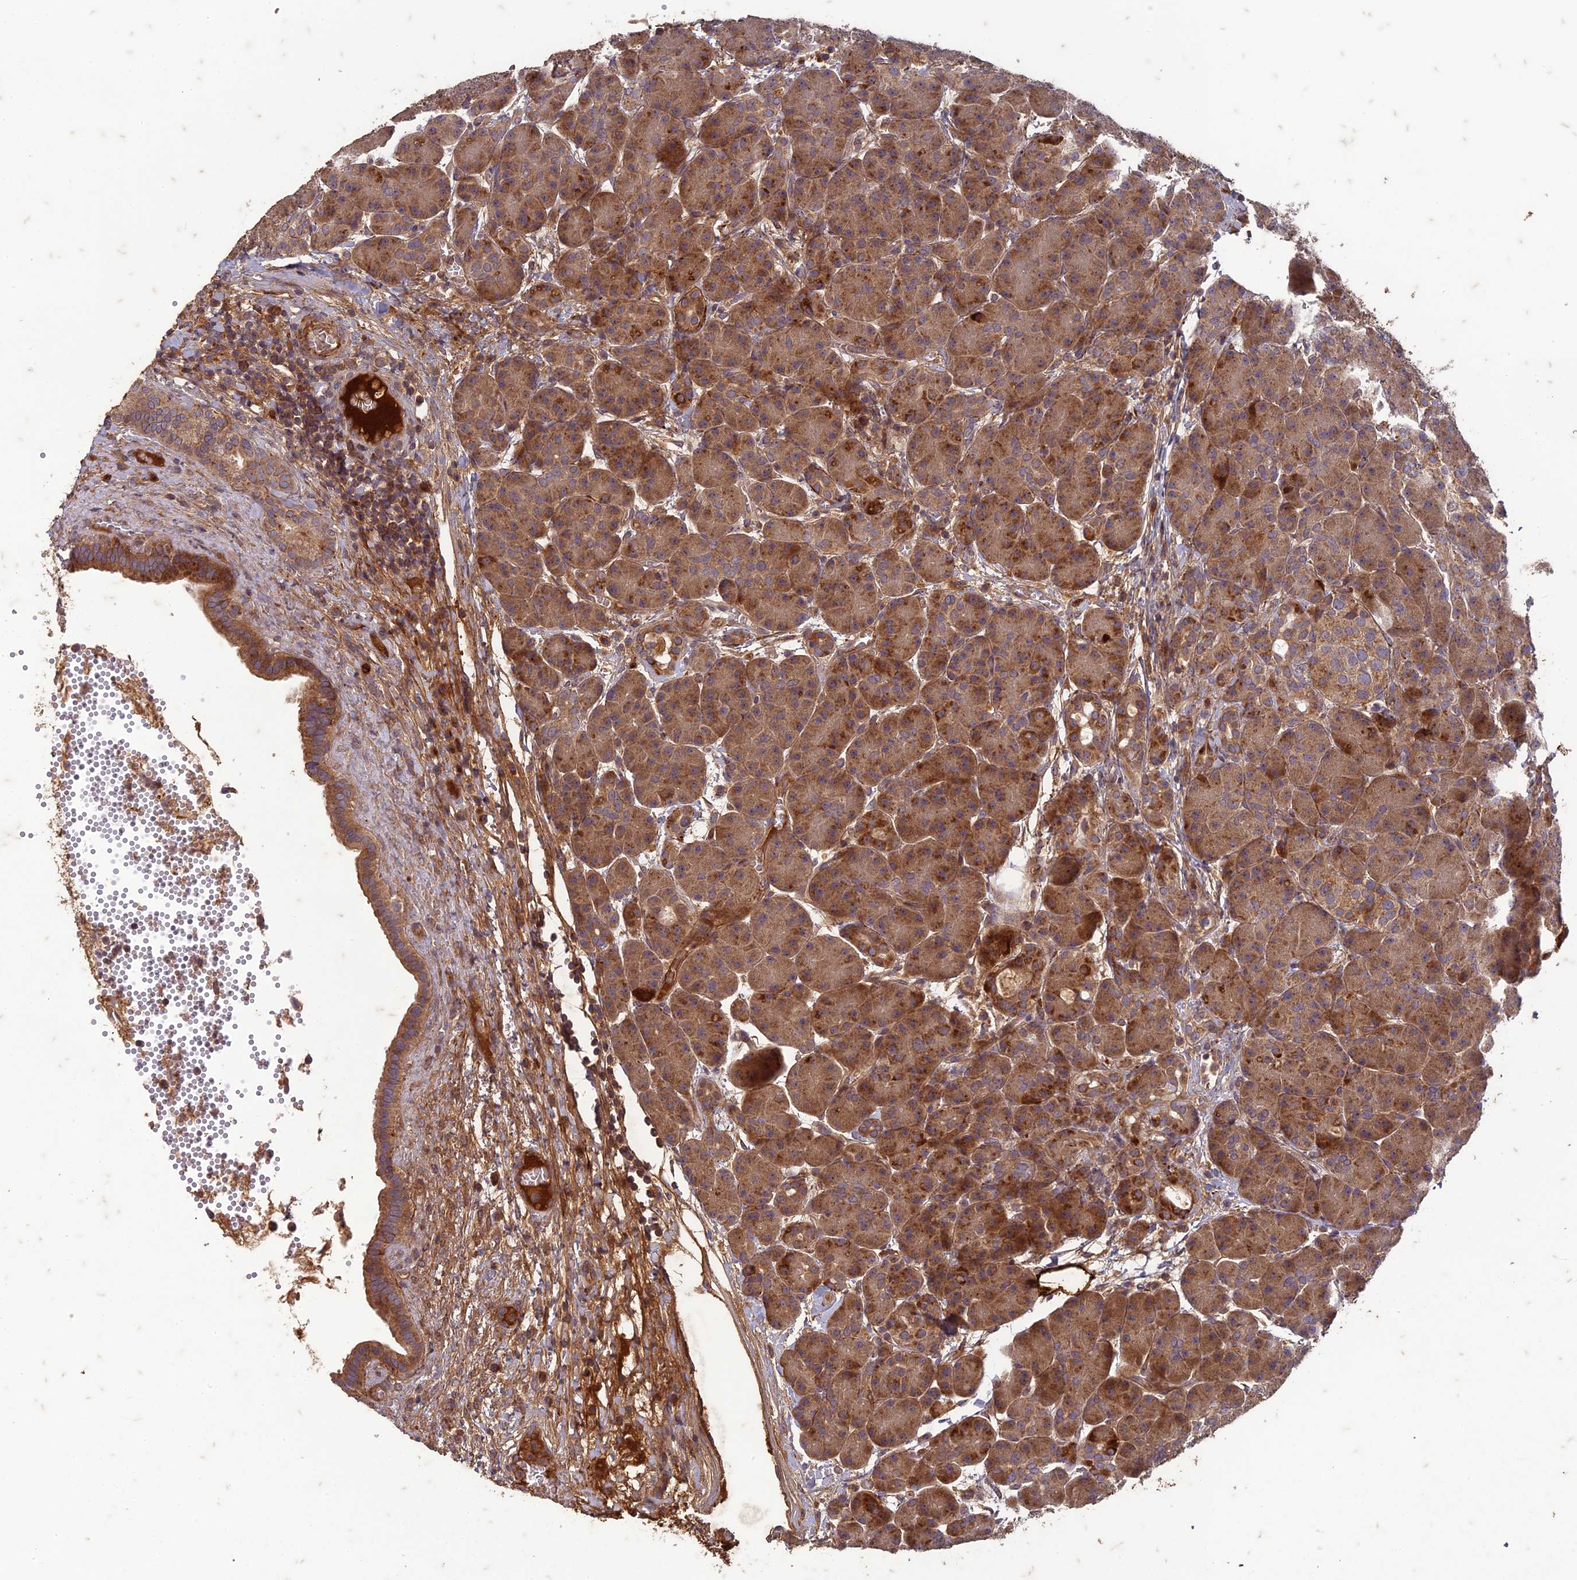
{"staining": {"intensity": "strong", "quantity": ">75%", "location": "cytoplasmic/membranous"}, "tissue": "pancreas", "cell_type": "Exocrine glandular cells", "image_type": "normal", "snomed": [{"axis": "morphology", "description": "Normal tissue, NOS"}, {"axis": "topography", "description": "Pancreas"}], "caption": "Normal pancreas demonstrates strong cytoplasmic/membranous positivity in approximately >75% of exocrine glandular cells, visualized by immunohistochemistry.", "gene": "TCF25", "patient": {"sex": "male", "age": 63}}